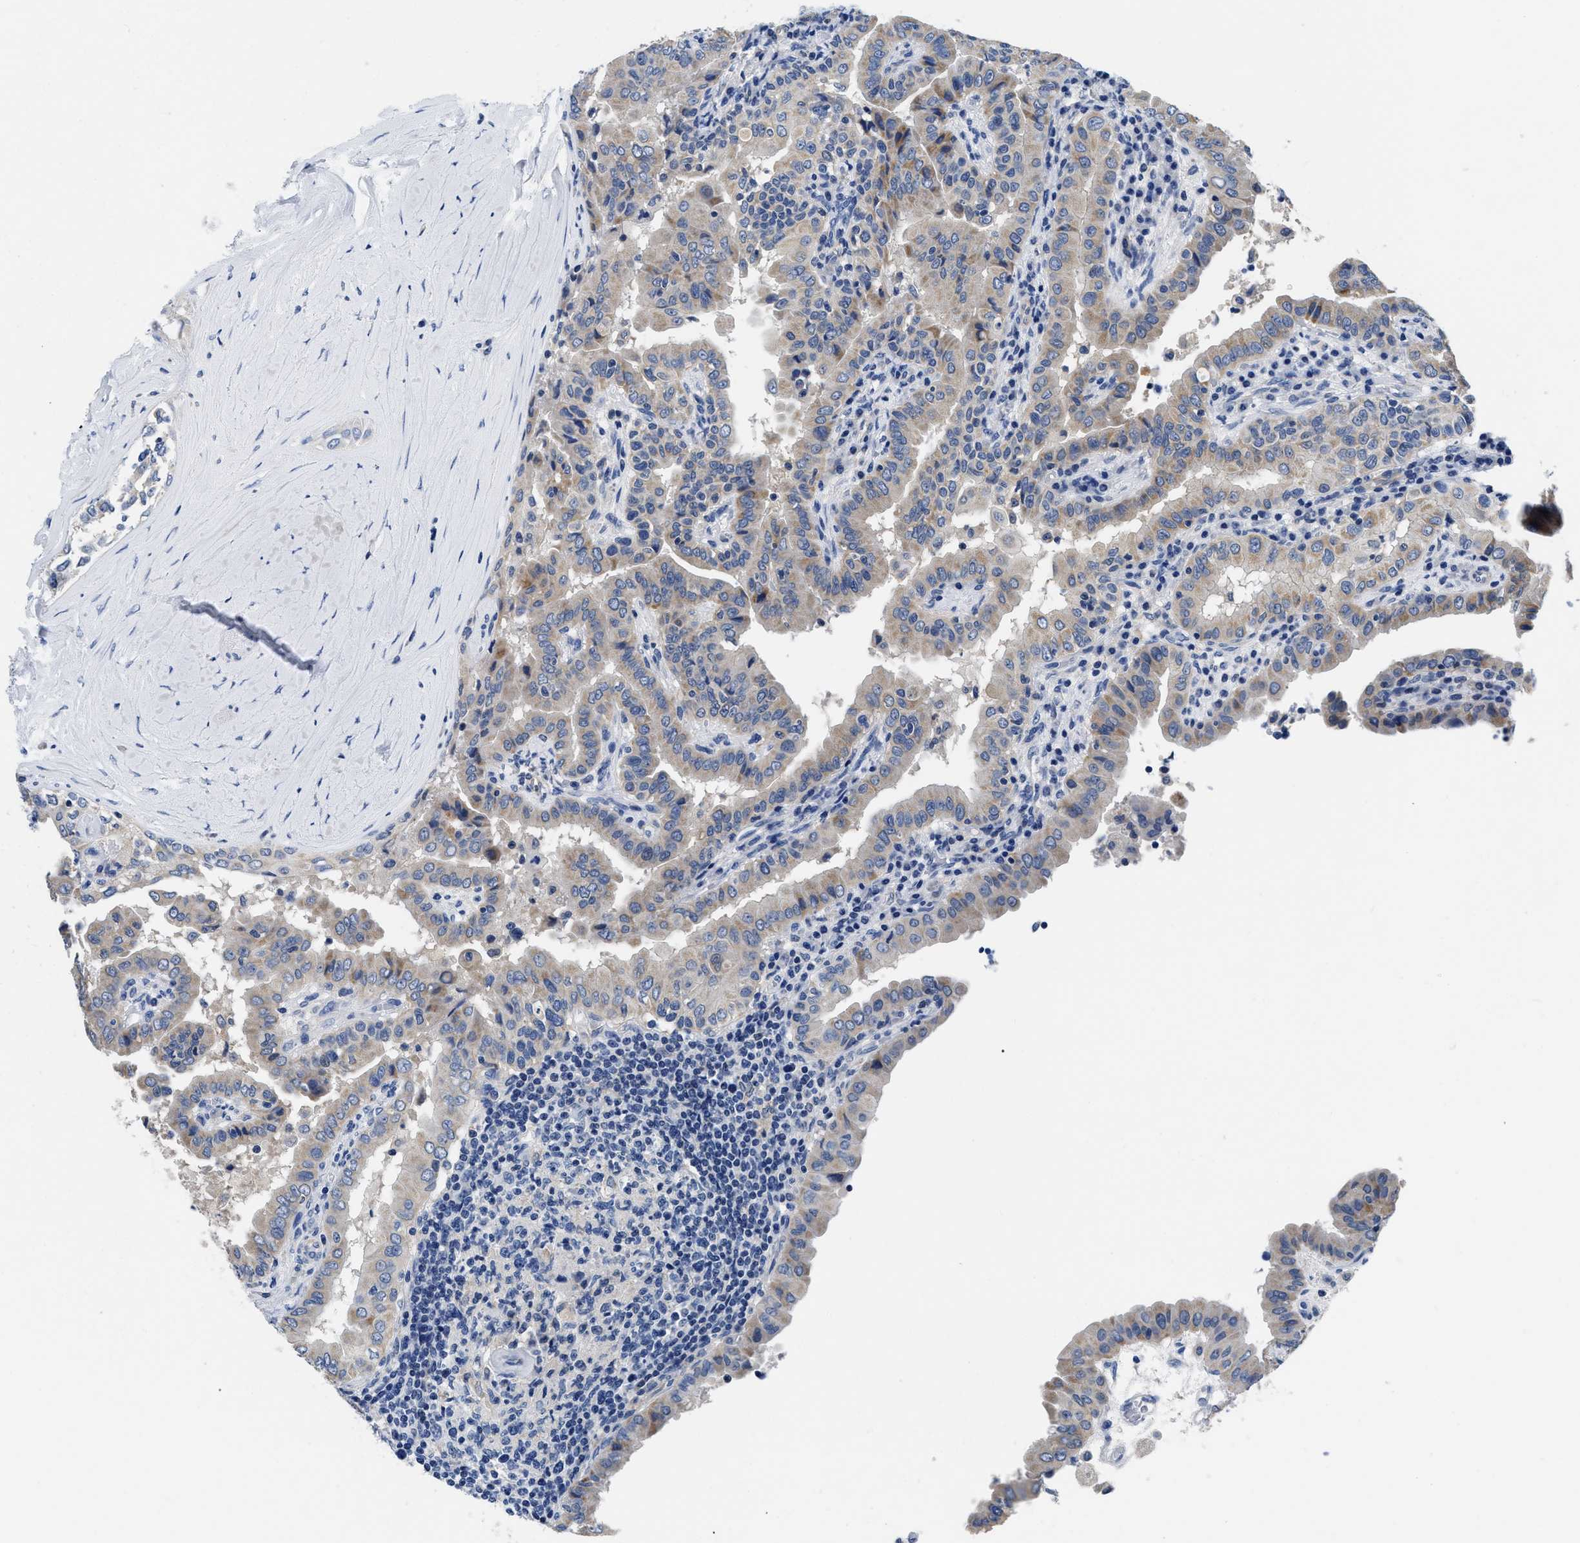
{"staining": {"intensity": "moderate", "quantity": "25%-75%", "location": "cytoplasmic/membranous"}, "tissue": "thyroid cancer", "cell_type": "Tumor cells", "image_type": "cancer", "snomed": [{"axis": "morphology", "description": "Papillary adenocarcinoma, NOS"}, {"axis": "topography", "description": "Thyroid gland"}], "caption": "IHC micrograph of neoplastic tissue: human thyroid cancer stained using immunohistochemistry (IHC) shows medium levels of moderate protein expression localized specifically in the cytoplasmic/membranous of tumor cells, appearing as a cytoplasmic/membranous brown color.", "gene": "SLC35F1", "patient": {"sex": "male", "age": 33}}